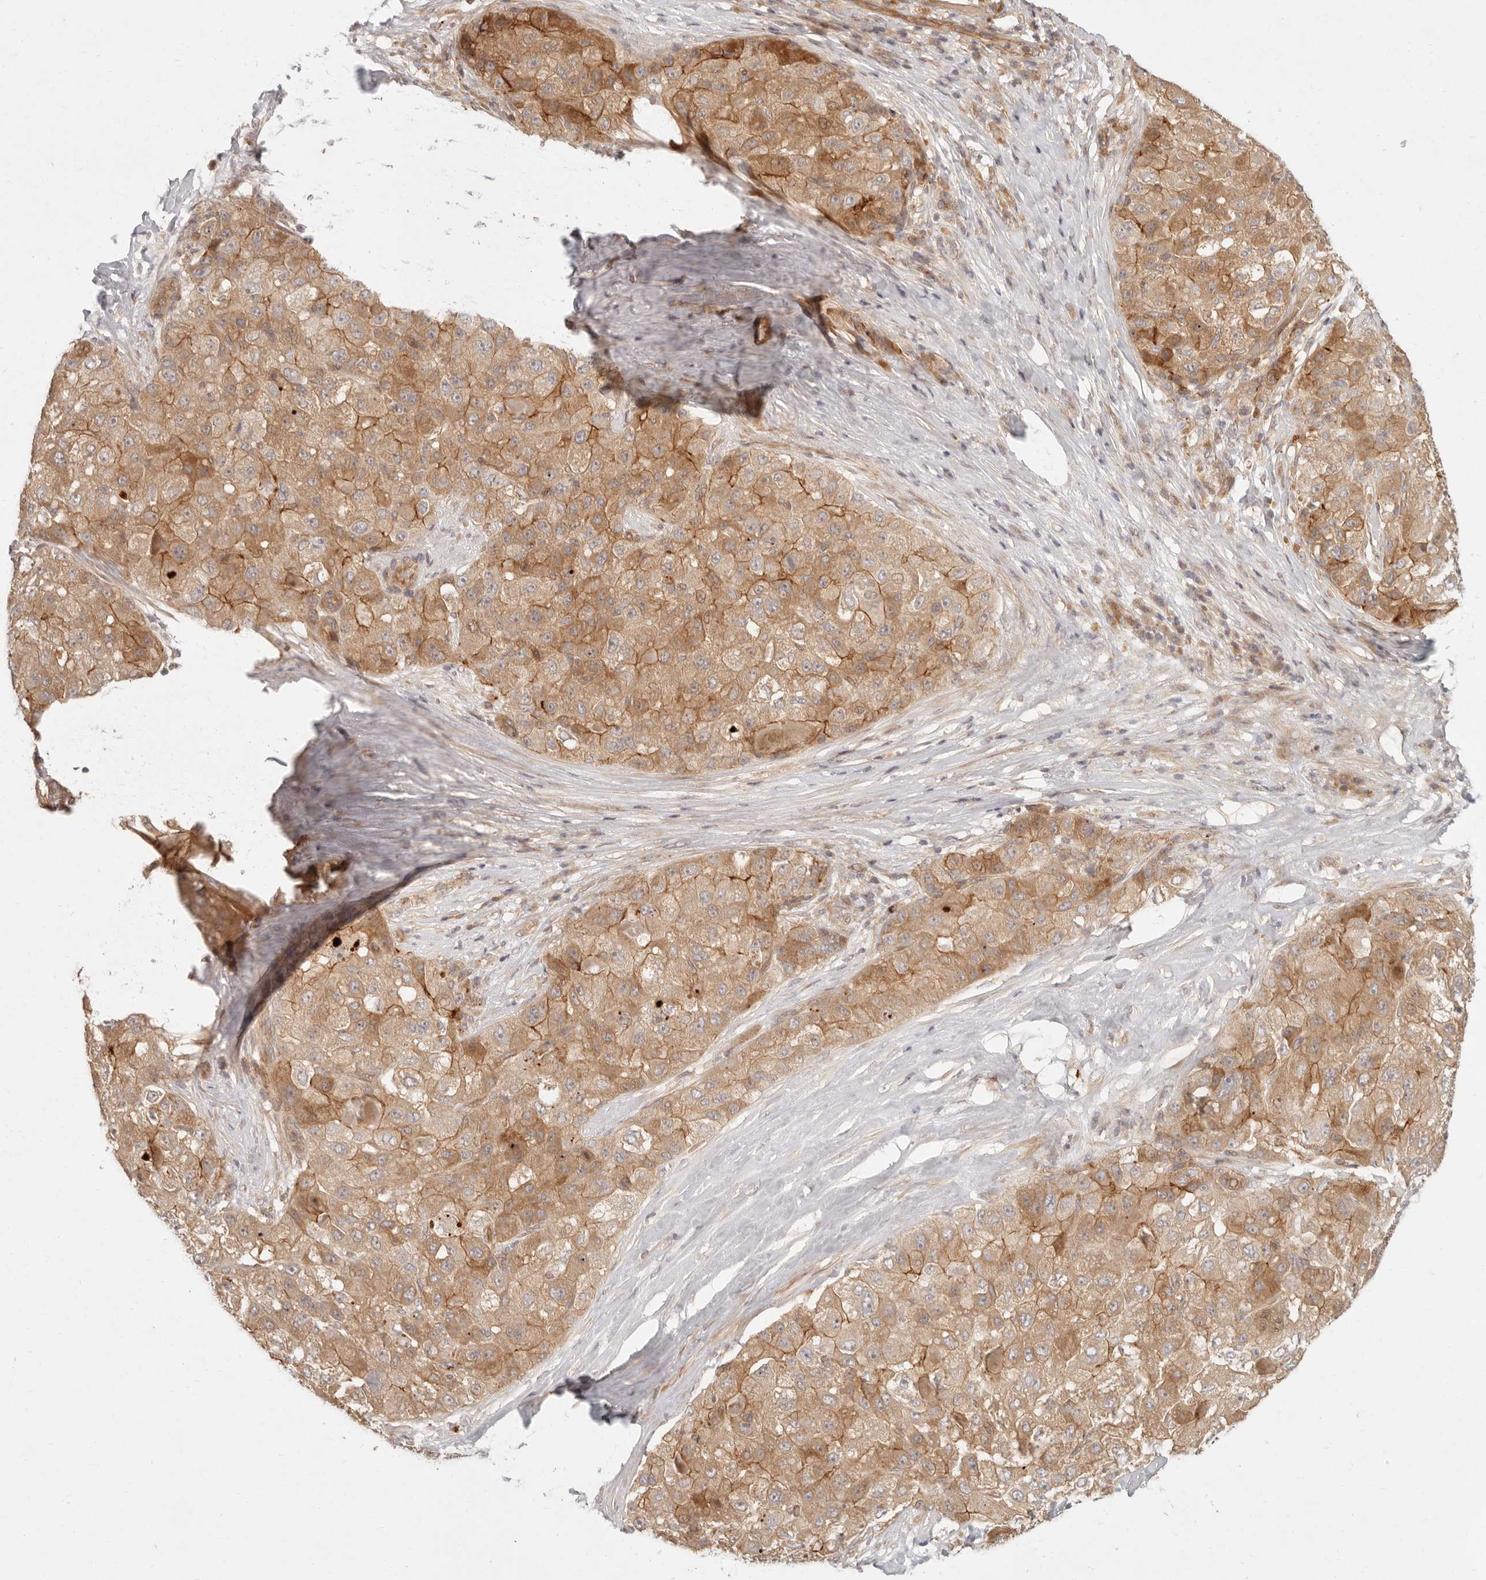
{"staining": {"intensity": "moderate", "quantity": ">75%", "location": "cytoplasmic/membranous"}, "tissue": "liver cancer", "cell_type": "Tumor cells", "image_type": "cancer", "snomed": [{"axis": "morphology", "description": "Carcinoma, Hepatocellular, NOS"}, {"axis": "topography", "description": "Liver"}], "caption": "IHC staining of liver cancer, which reveals medium levels of moderate cytoplasmic/membranous staining in about >75% of tumor cells indicating moderate cytoplasmic/membranous protein staining. The staining was performed using DAB (brown) for protein detection and nuclei were counterstained in hematoxylin (blue).", "gene": "PPP1R3B", "patient": {"sex": "male", "age": 80}}